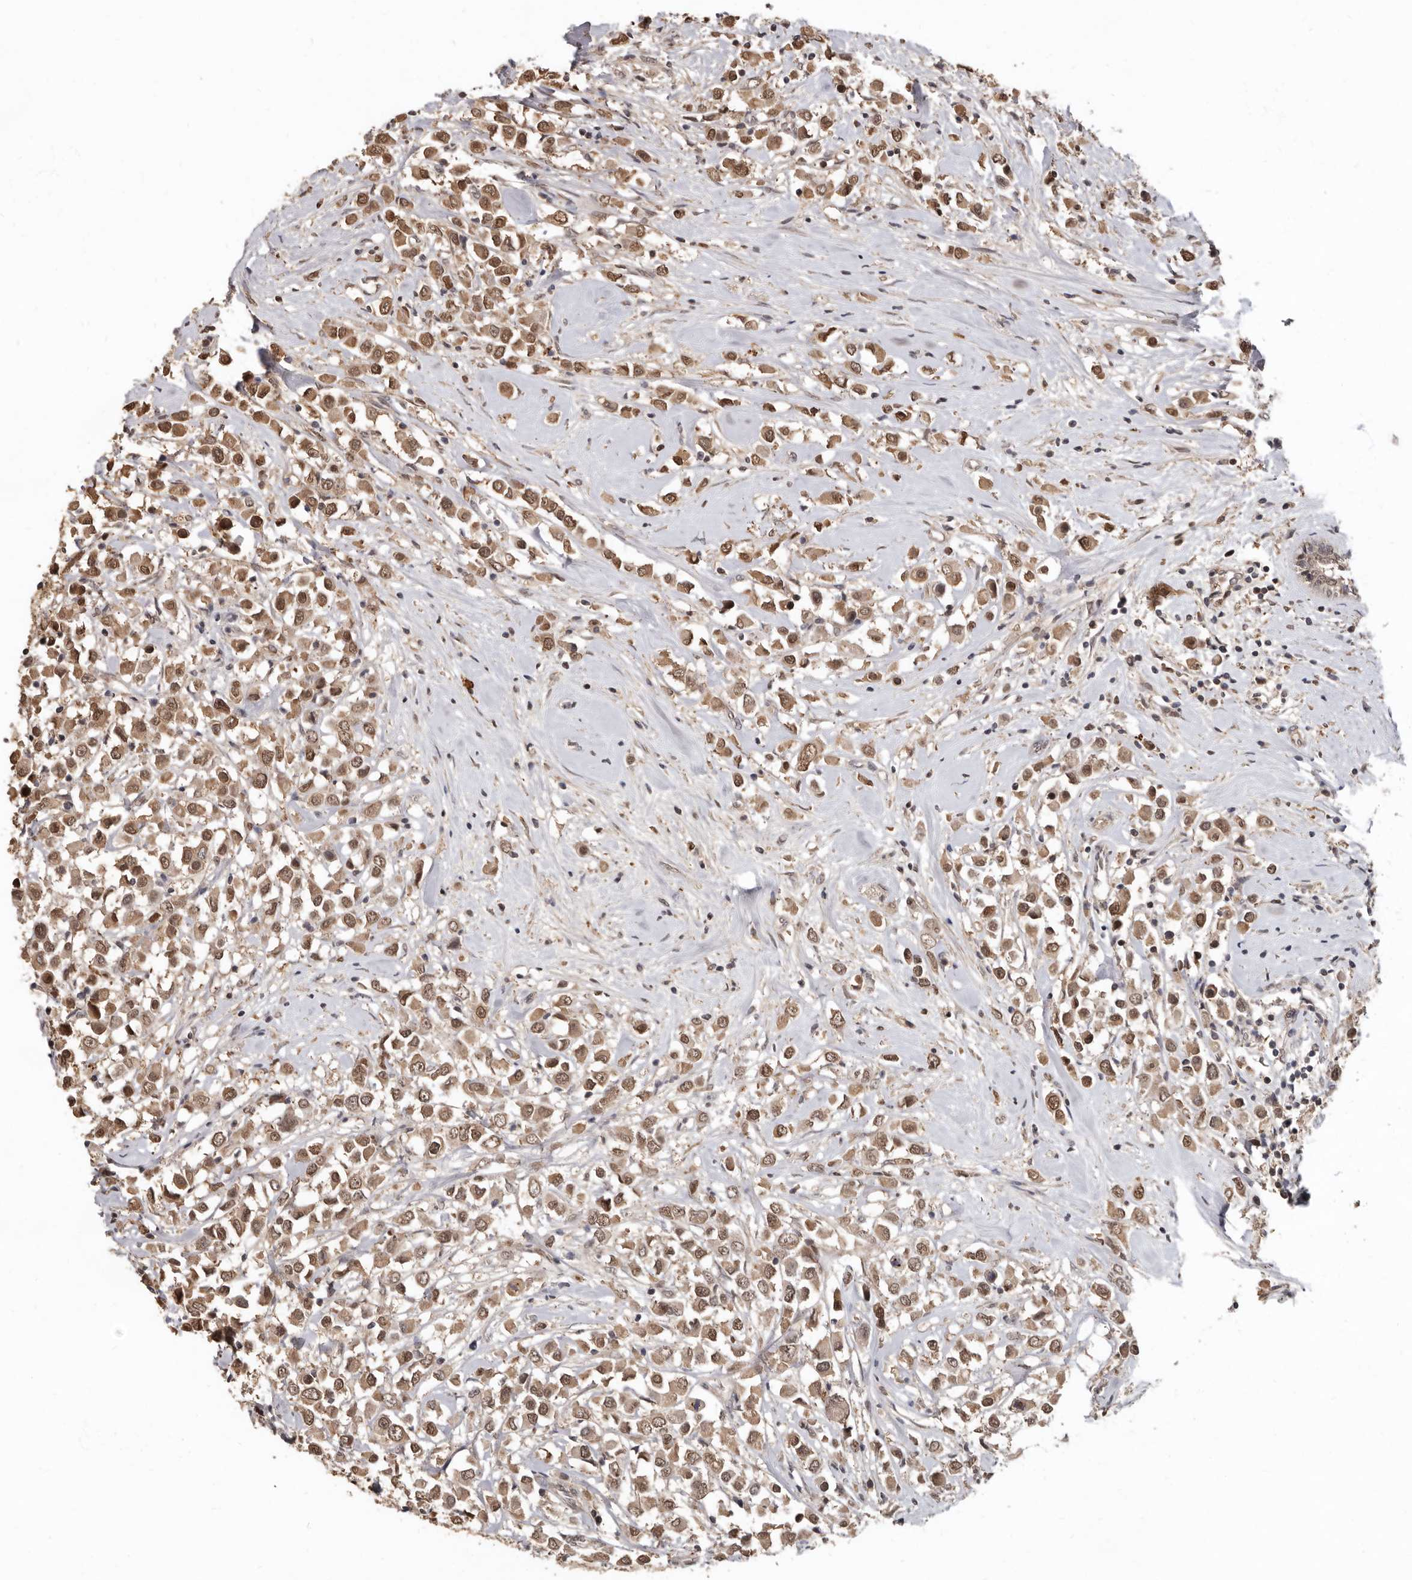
{"staining": {"intensity": "moderate", "quantity": ">75%", "location": "cytoplasmic/membranous,nuclear"}, "tissue": "breast cancer", "cell_type": "Tumor cells", "image_type": "cancer", "snomed": [{"axis": "morphology", "description": "Duct carcinoma"}, {"axis": "topography", "description": "Breast"}], "caption": "Breast cancer stained with DAB immunohistochemistry shows medium levels of moderate cytoplasmic/membranous and nuclear expression in about >75% of tumor cells. The protein of interest is shown in brown color, while the nuclei are stained blue.", "gene": "LRGUK", "patient": {"sex": "female", "age": 61}}